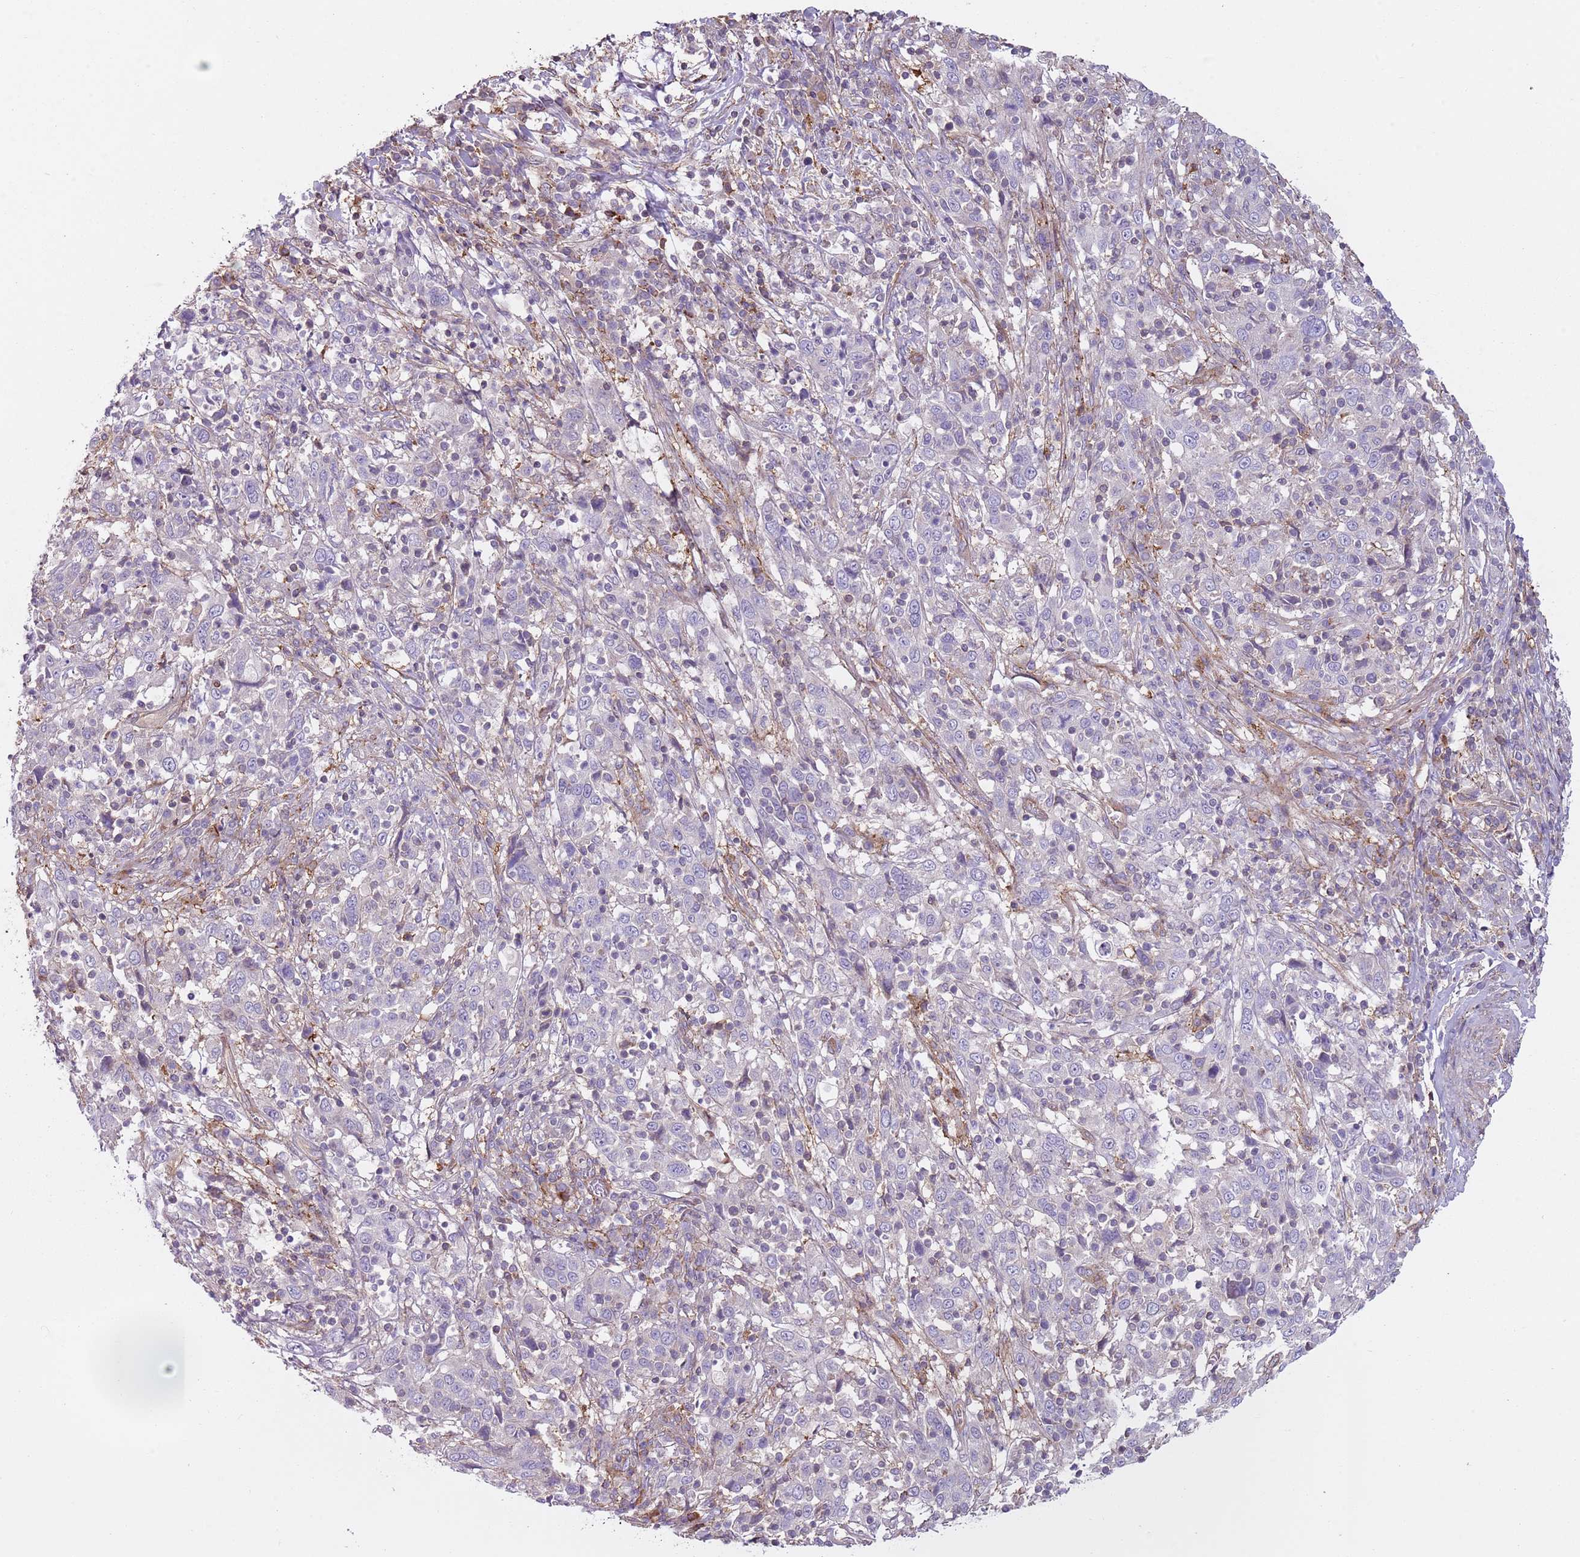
{"staining": {"intensity": "negative", "quantity": "none", "location": "none"}, "tissue": "cervical cancer", "cell_type": "Tumor cells", "image_type": "cancer", "snomed": [{"axis": "morphology", "description": "Squamous cell carcinoma, NOS"}, {"axis": "topography", "description": "Cervix"}], "caption": "IHC image of neoplastic tissue: human squamous cell carcinoma (cervical) stained with DAB displays no significant protein expression in tumor cells.", "gene": "GNAI3", "patient": {"sex": "female", "age": 46}}